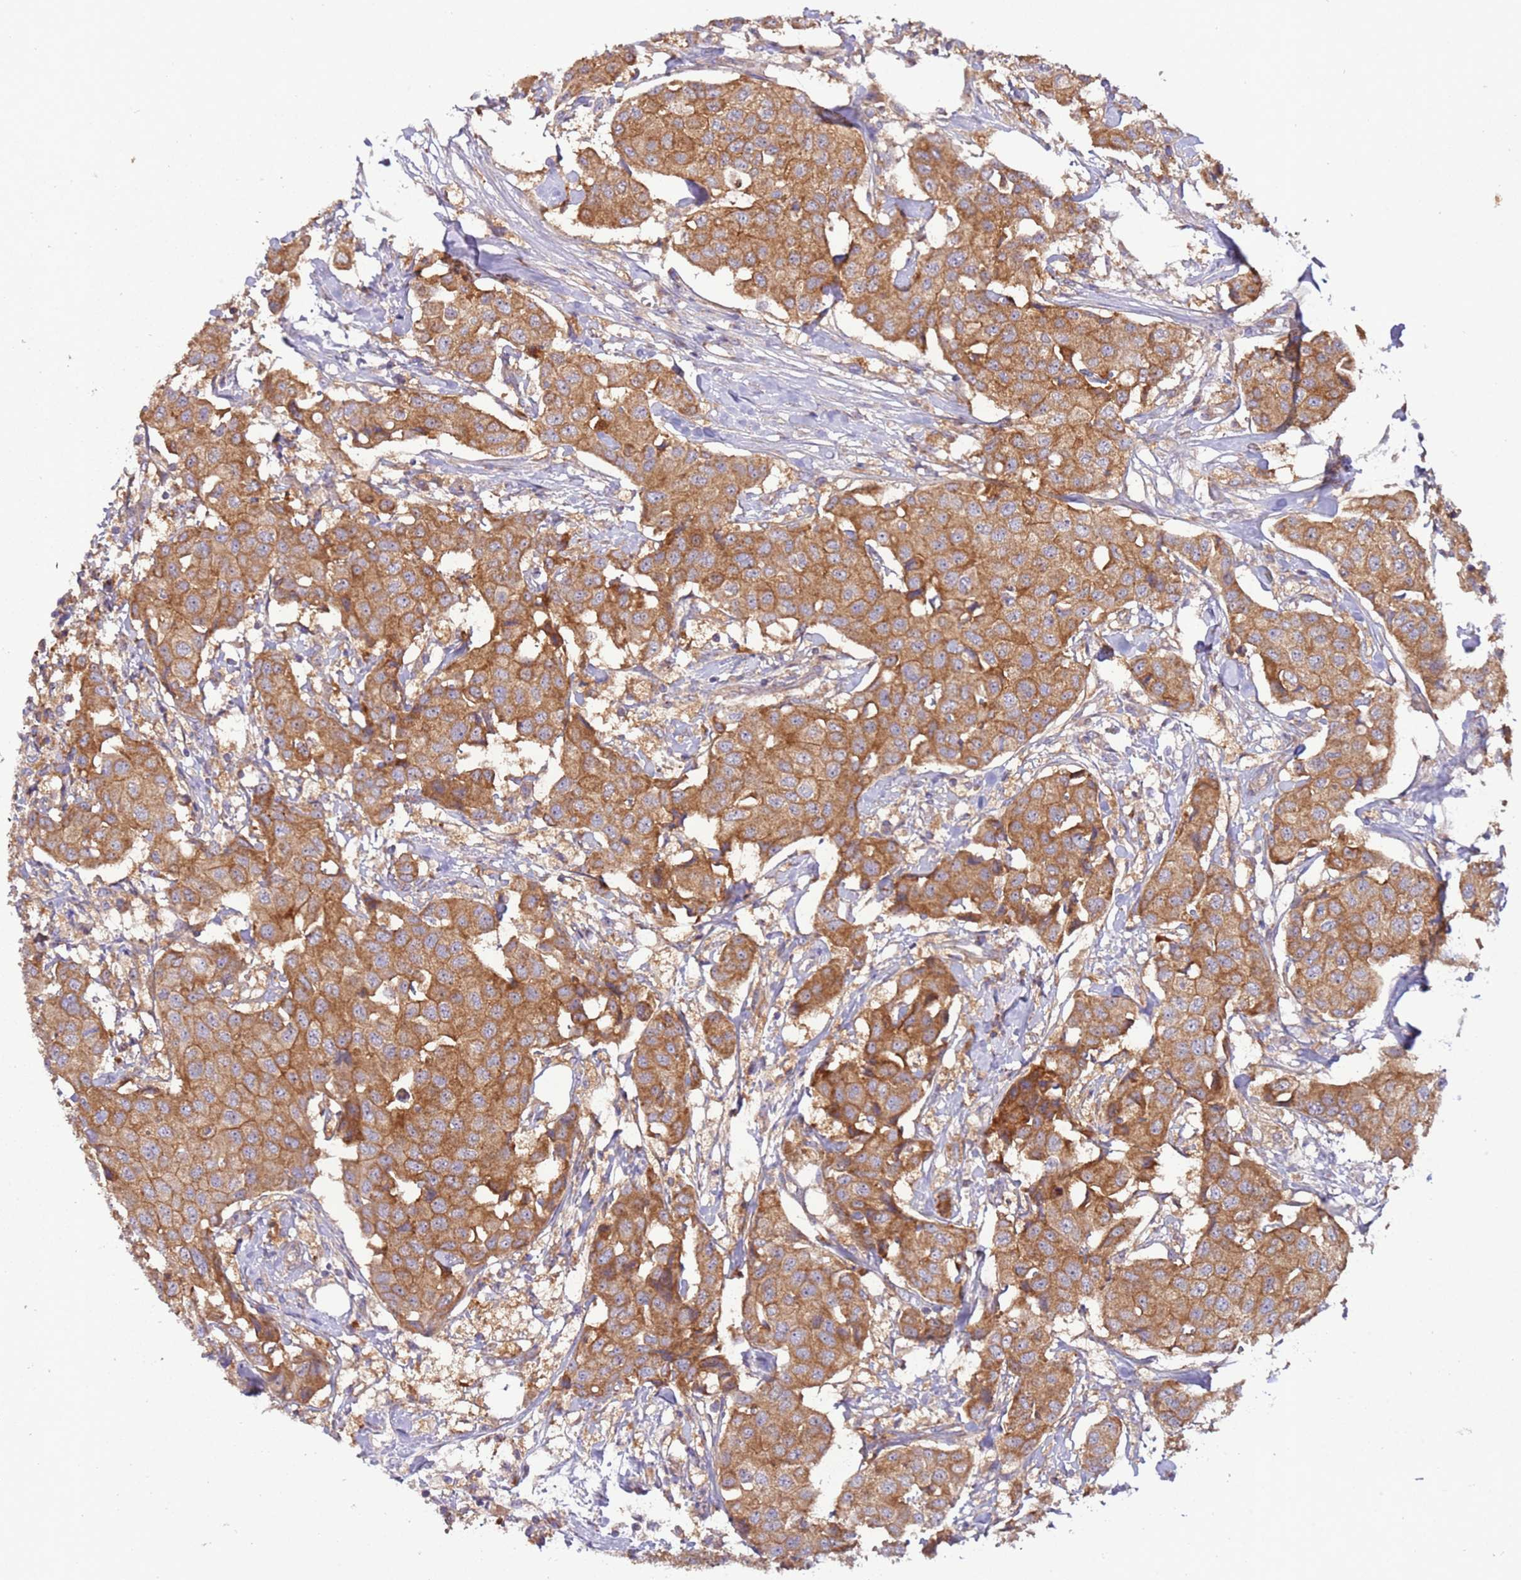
{"staining": {"intensity": "moderate", "quantity": ">75%", "location": "cytoplasmic/membranous"}, "tissue": "breast cancer", "cell_type": "Tumor cells", "image_type": "cancer", "snomed": [{"axis": "morphology", "description": "Duct carcinoma"}, {"axis": "topography", "description": "Breast"}, {"axis": "topography", "description": "Lymph node"}], "caption": "The histopathology image demonstrates a brown stain indicating the presence of a protein in the cytoplasmic/membranous of tumor cells in breast cancer. (IHC, brightfield microscopy, high magnification).", "gene": "UQCRQ", "patient": {"sex": "female", "age": 80}}